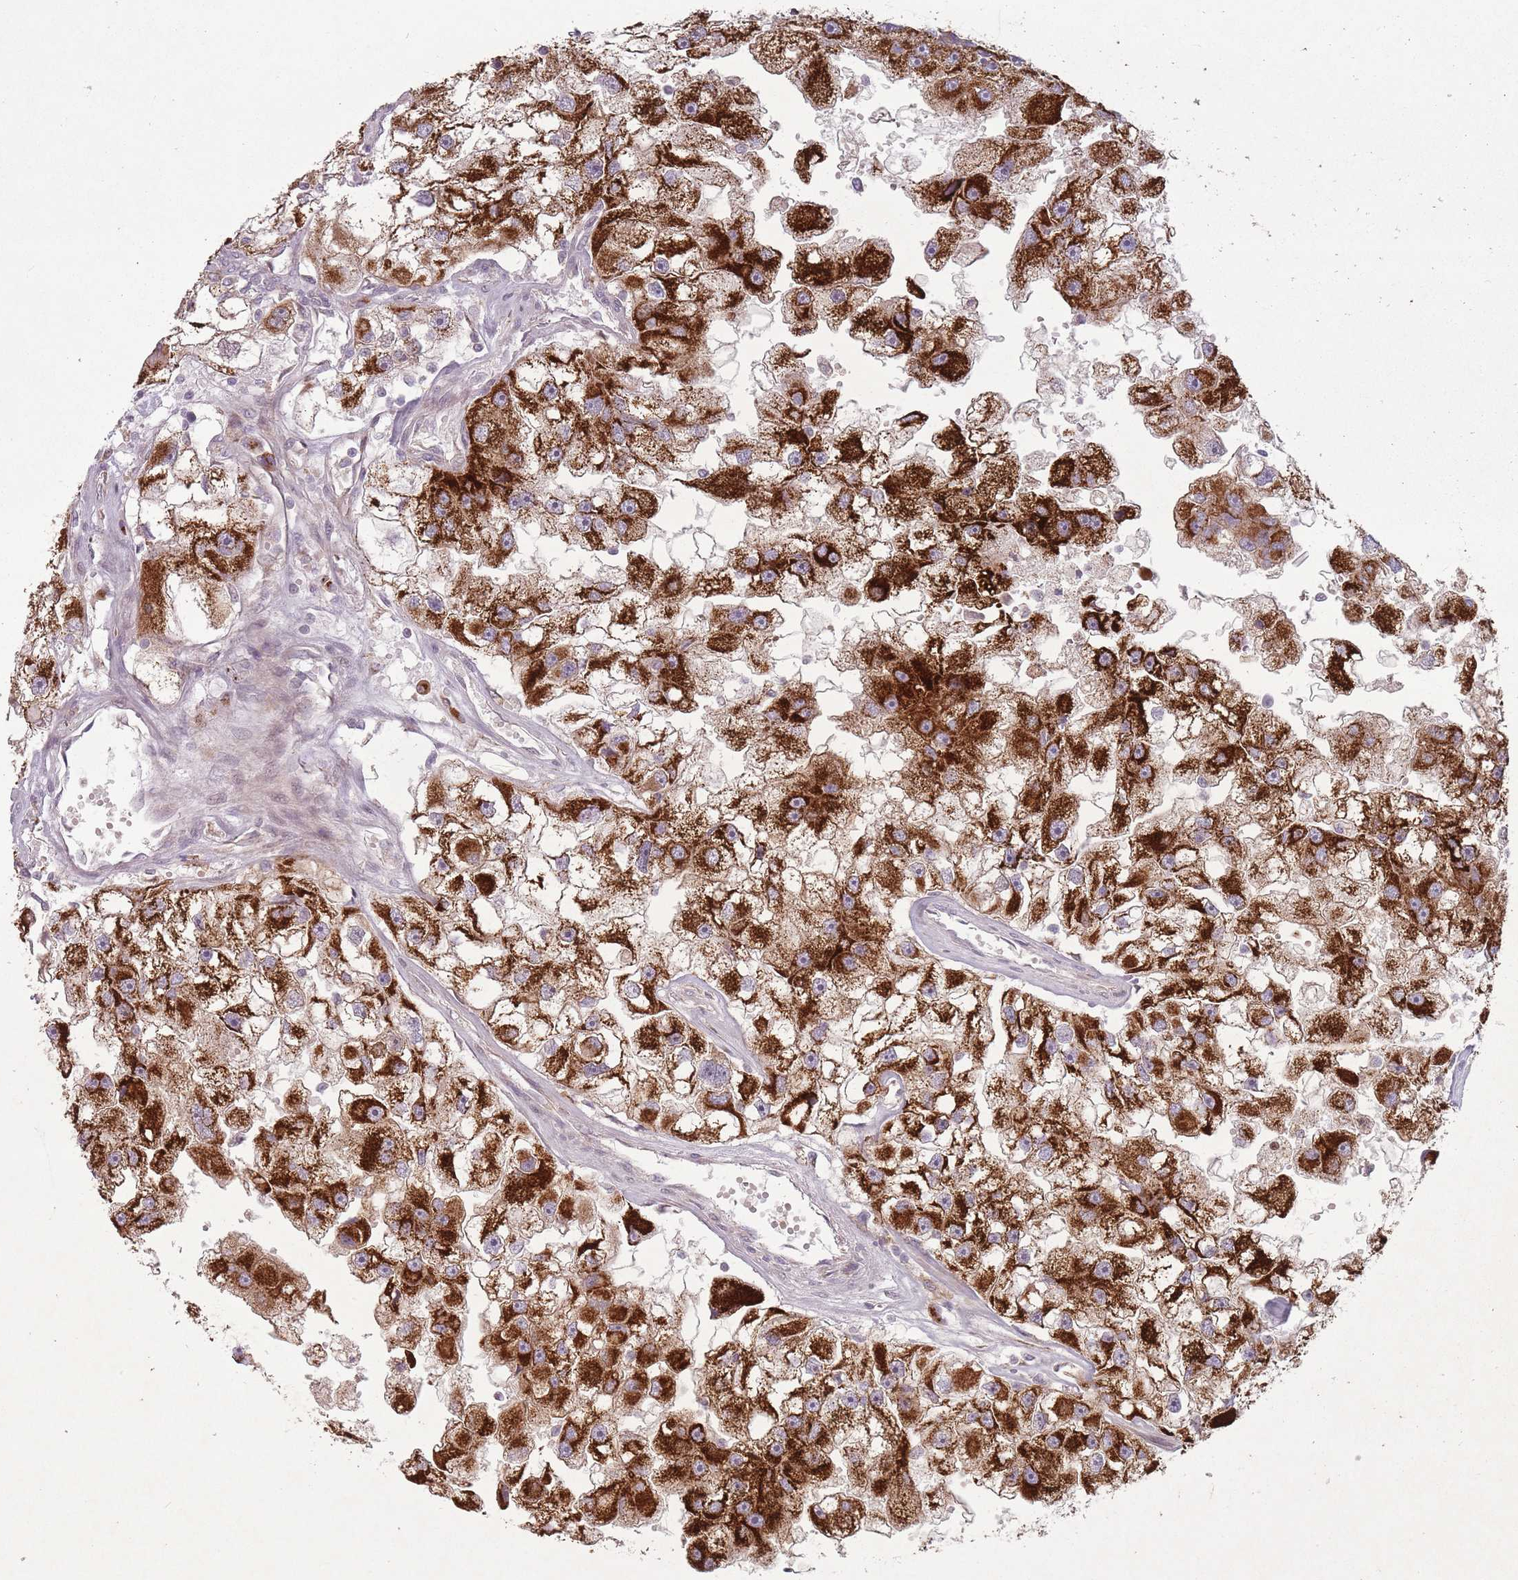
{"staining": {"intensity": "strong", "quantity": ">75%", "location": "cytoplasmic/membranous"}, "tissue": "renal cancer", "cell_type": "Tumor cells", "image_type": "cancer", "snomed": [{"axis": "morphology", "description": "Adenocarcinoma, NOS"}, {"axis": "topography", "description": "Kidney"}], "caption": "IHC (DAB) staining of renal adenocarcinoma reveals strong cytoplasmic/membranous protein expression in about >75% of tumor cells. (DAB = brown stain, brightfield microscopy at high magnification).", "gene": "OR10Q1", "patient": {"sex": "male", "age": 63}}